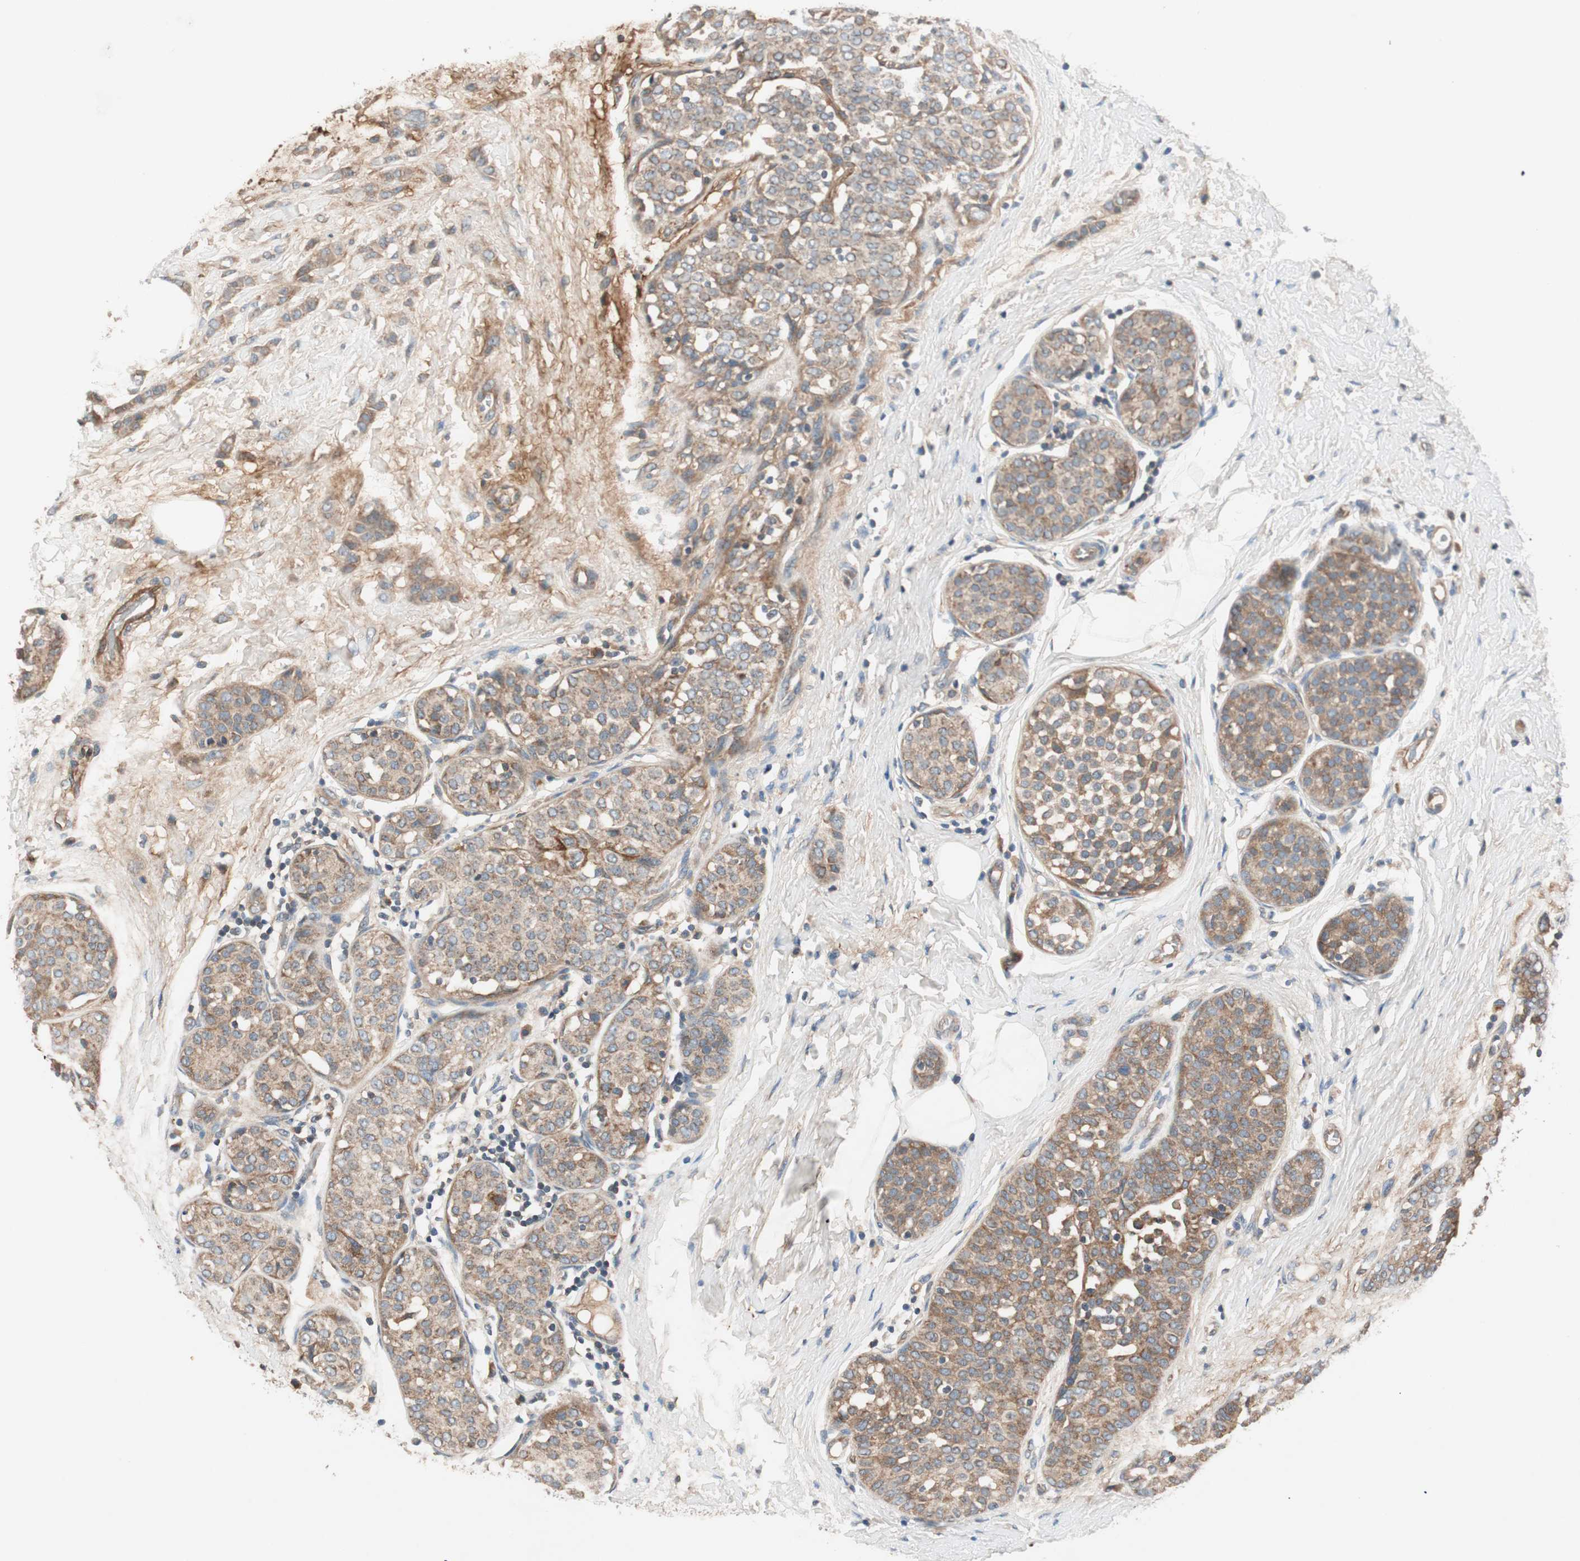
{"staining": {"intensity": "moderate", "quantity": ">75%", "location": "cytoplasmic/membranous"}, "tissue": "breast cancer", "cell_type": "Tumor cells", "image_type": "cancer", "snomed": [{"axis": "morphology", "description": "Lobular carcinoma, in situ"}, {"axis": "morphology", "description": "Lobular carcinoma"}, {"axis": "topography", "description": "Breast"}], "caption": "Immunohistochemical staining of breast cancer (lobular carcinoma) demonstrates medium levels of moderate cytoplasmic/membranous protein positivity in approximately >75% of tumor cells.", "gene": "HPN", "patient": {"sex": "female", "age": 41}}